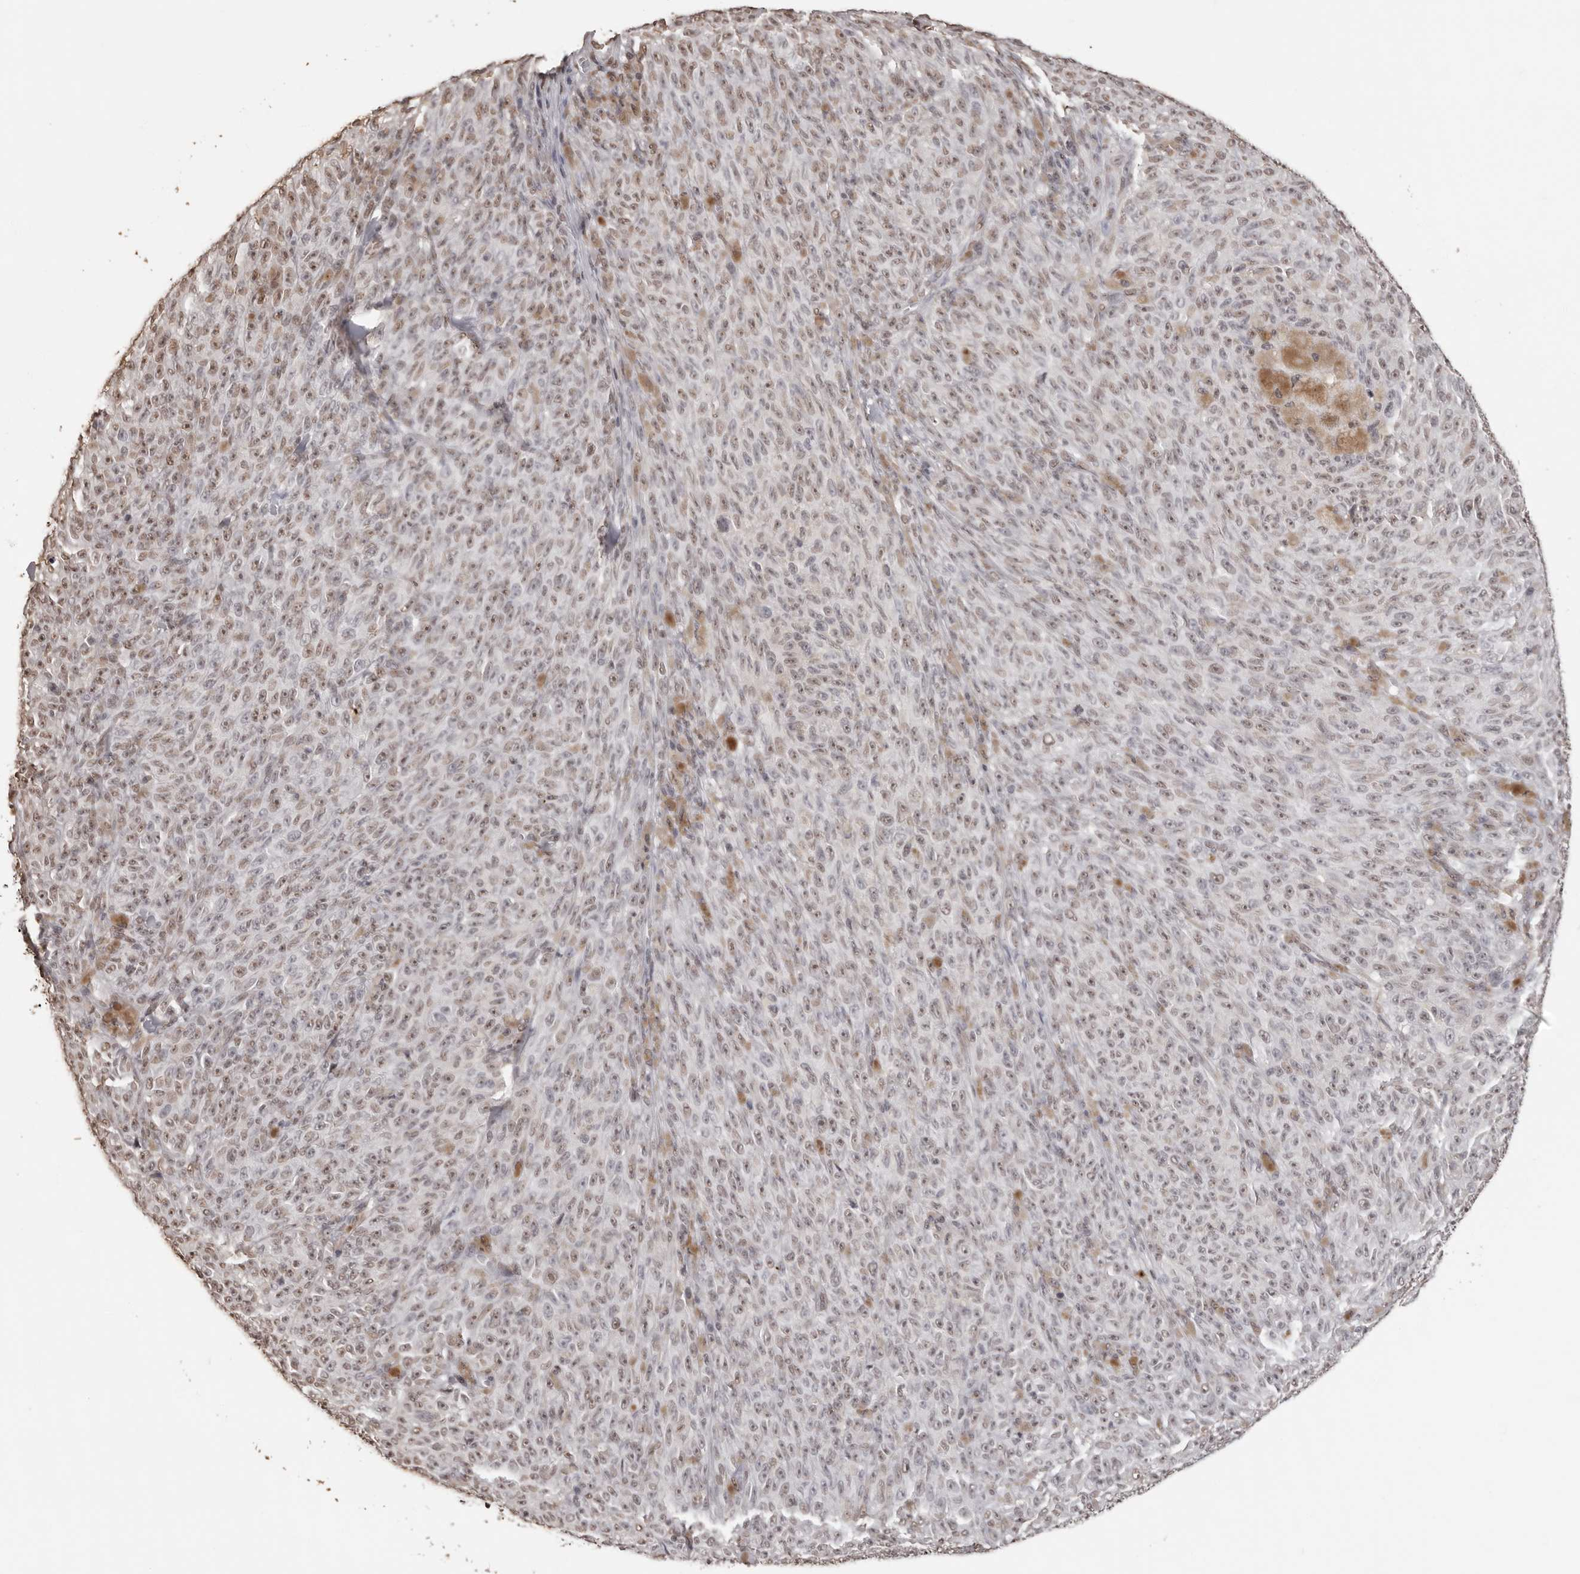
{"staining": {"intensity": "weak", "quantity": "25%-75%", "location": "nuclear"}, "tissue": "melanoma", "cell_type": "Tumor cells", "image_type": "cancer", "snomed": [{"axis": "morphology", "description": "Malignant melanoma, NOS"}, {"axis": "topography", "description": "Skin"}], "caption": "IHC staining of malignant melanoma, which reveals low levels of weak nuclear staining in approximately 25%-75% of tumor cells indicating weak nuclear protein staining. The staining was performed using DAB (brown) for protein detection and nuclei were counterstained in hematoxylin (blue).", "gene": "OLIG3", "patient": {"sex": "female", "age": 82}}